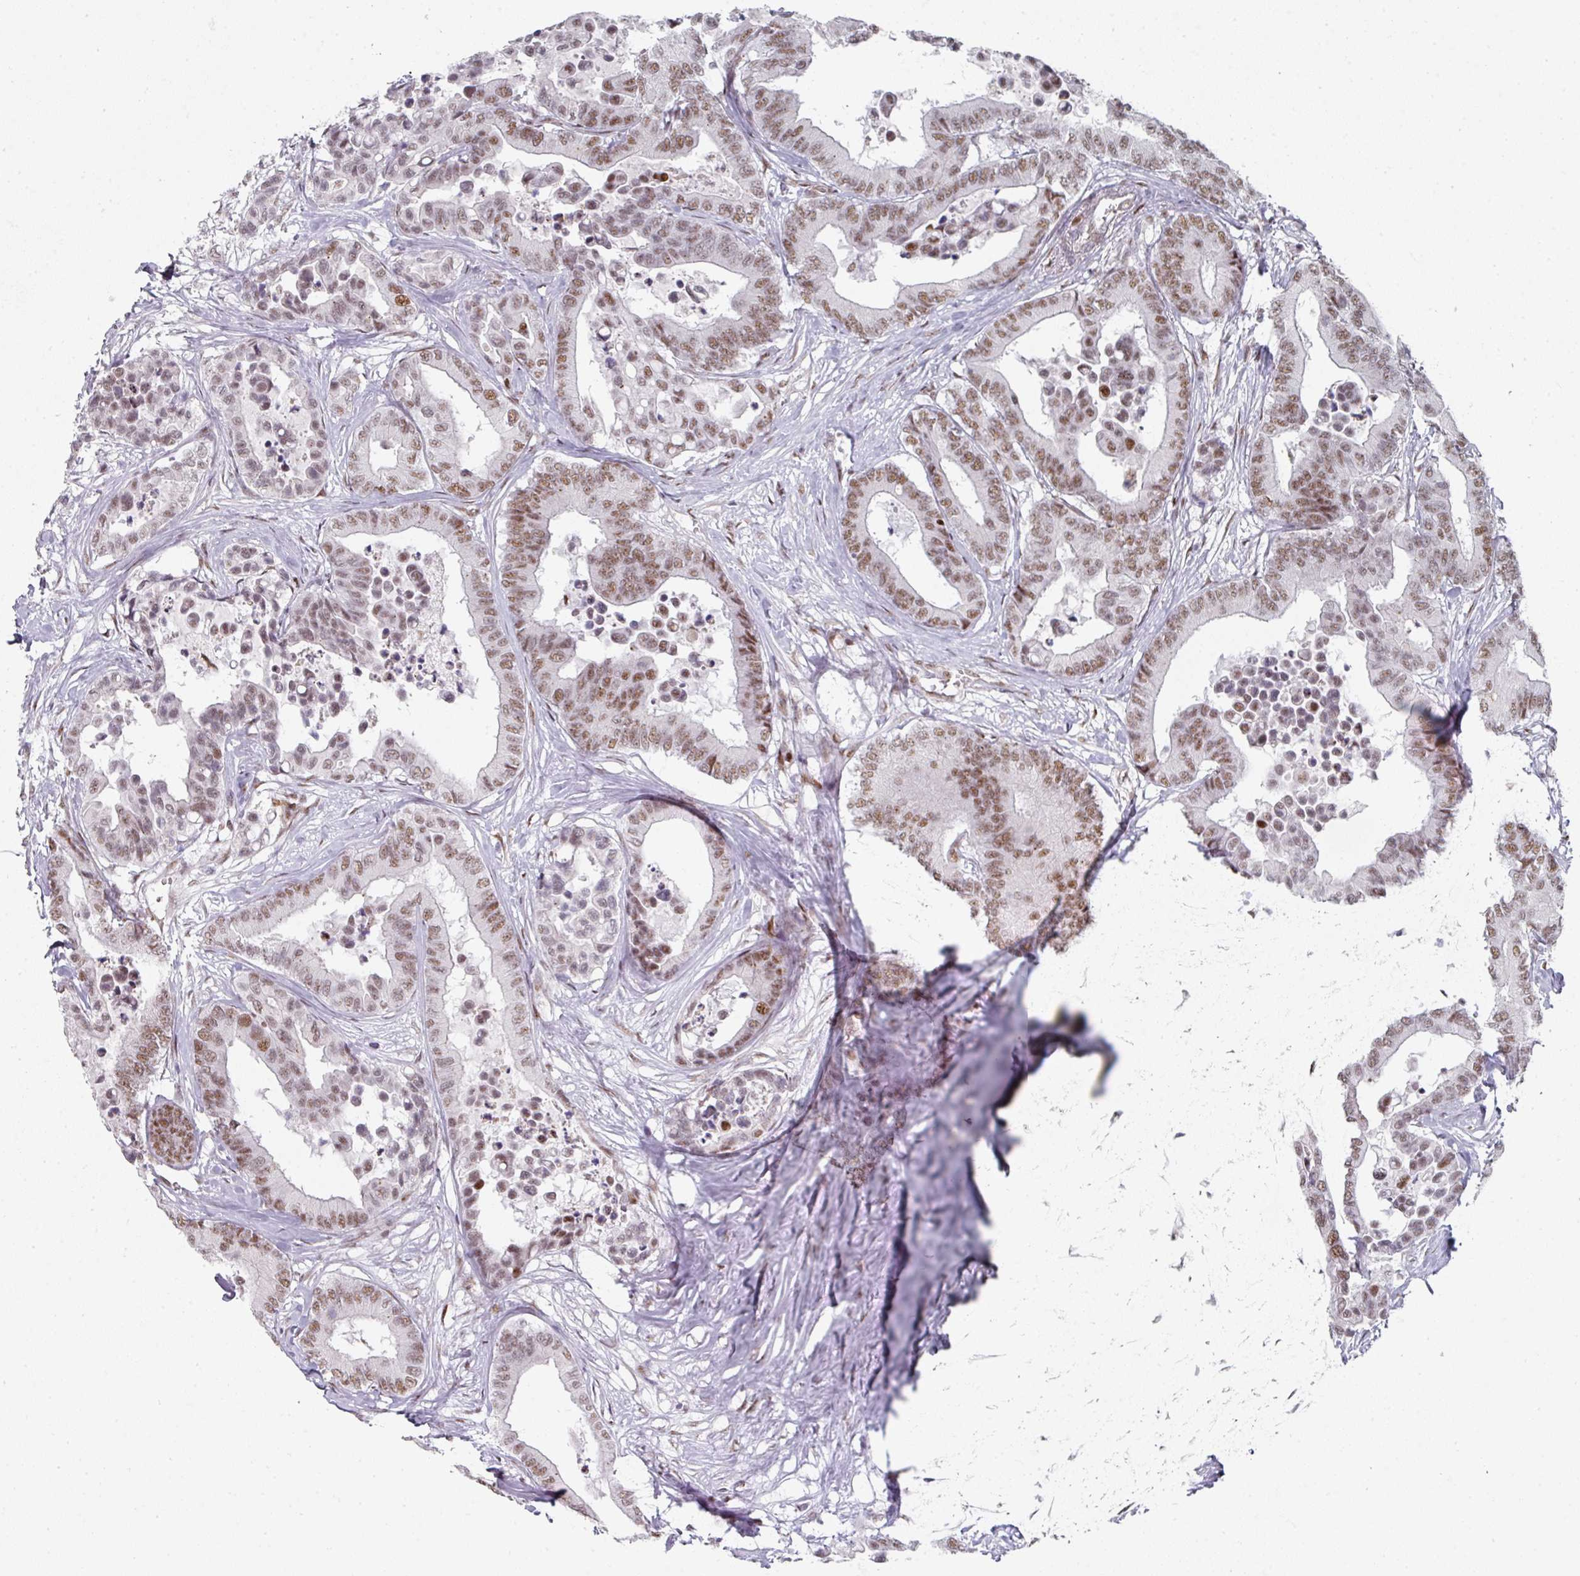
{"staining": {"intensity": "moderate", "quantity": ">75%", "location": "nuclear"}, "tissue": "colorectal cancer", "cell_type": "Tumor cells", "image_type": "cancer", "snomed": [{"axis": "morphology", "description": "Normal tissue, NOS"}, {"axis": "morphology", "description": "Adenocarcinoma, NOS"}, {"axis": "topography", "description": "Colon"}], "caption": "Approximately >75% of tumor cells in colorectal cancer (adenocarcinoma) reveal moderate nuclear protein positivity as visualized by brown immunohistochemical staining.", "gene": "SF3B5", "patient": {"sex": "male", "age": 82}}